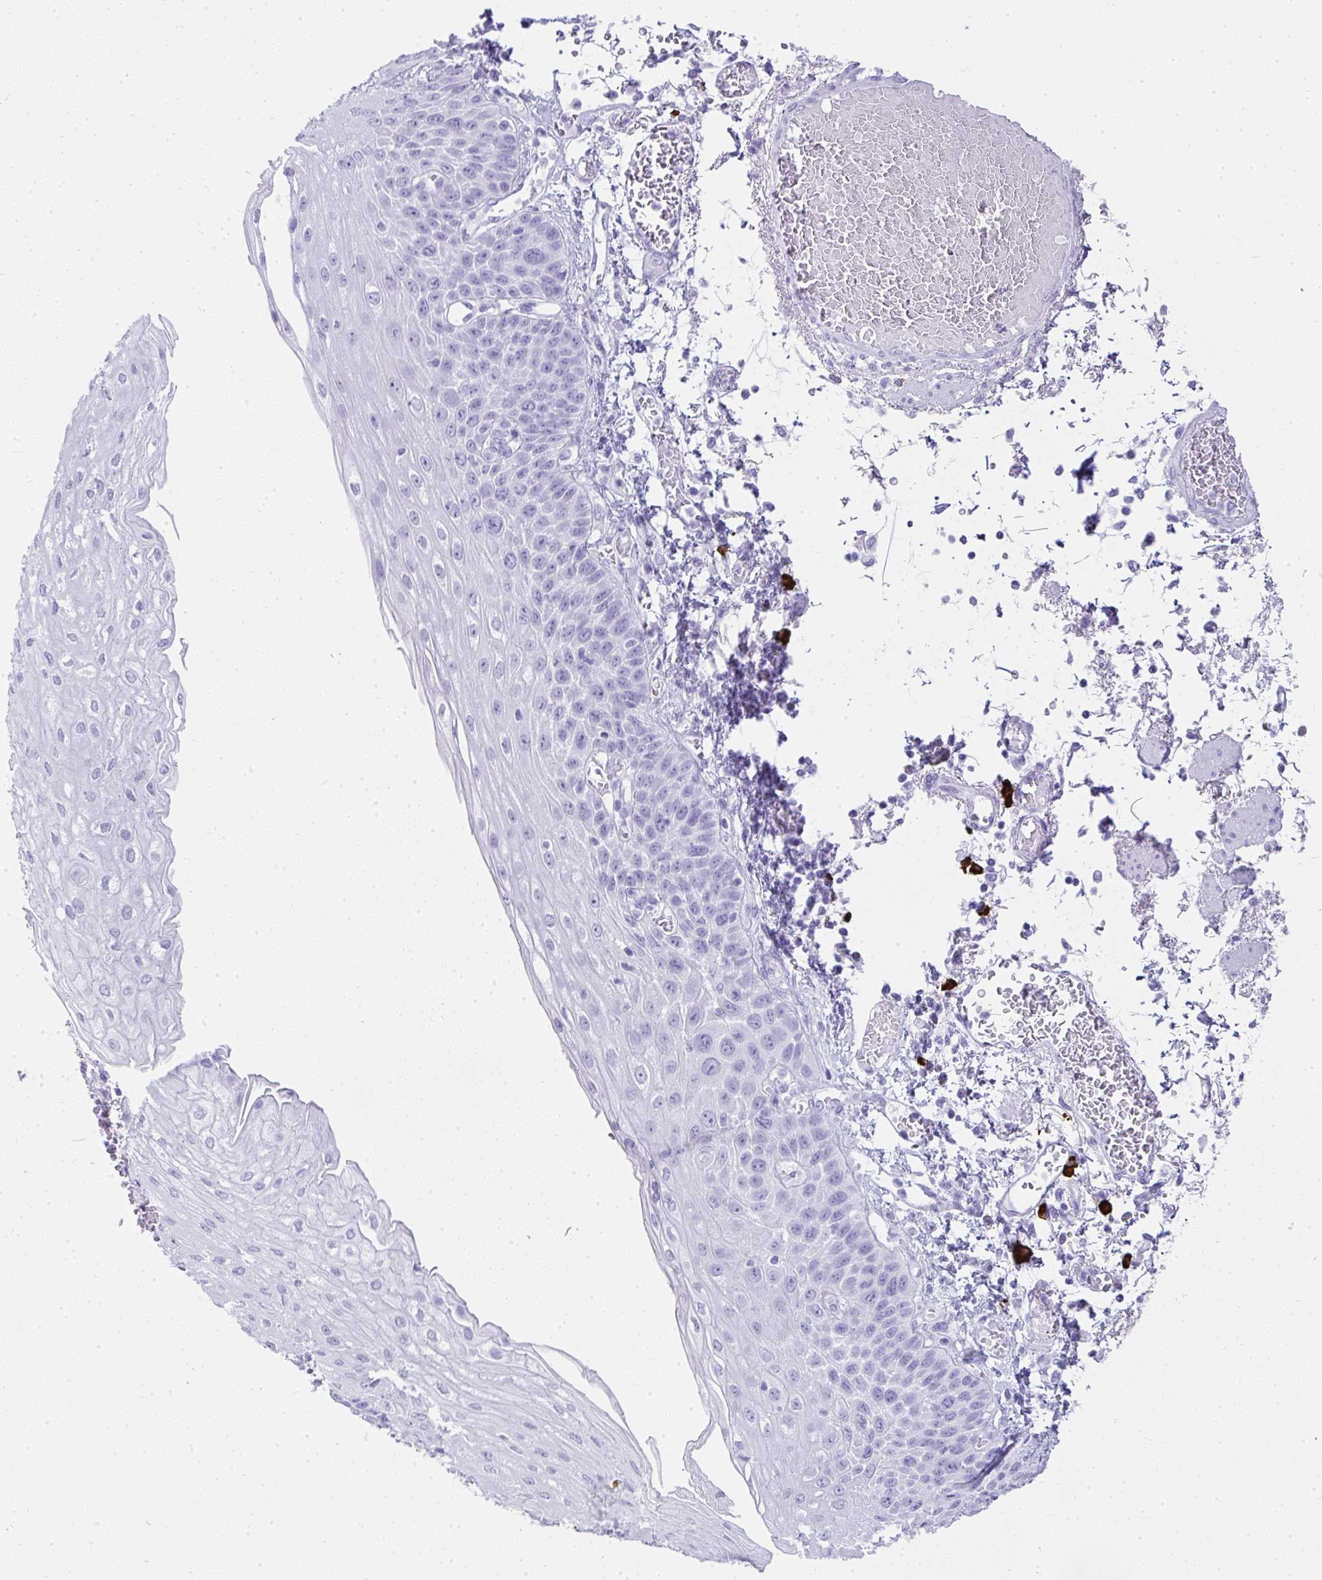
{"staining": {"intensity": "negative", "quantity": "none", "location": "none"}, "tissue": "esophagus", "cell_type": "Squamous epithelial cells", "image_type": "normal", "snomed": [{"axis": "morphology", "description": "Normal tissue, NOS"}, {"axis": "morphology", "description": "Adenocarcinoma, NOS"}, {"axis": "topography", "description": "Esophagus"}], "caption": "Immunohistochemistry of benign human esophagus reveals no positivity in squamous epithelial cells. (Brightfield microscopy of DAB (3,3'-diaminobenzidine) immunohistochemistry (IHC) at high magnification).", "gene": "CDADC1", "patient": {"sex": "male", "age": 81}}